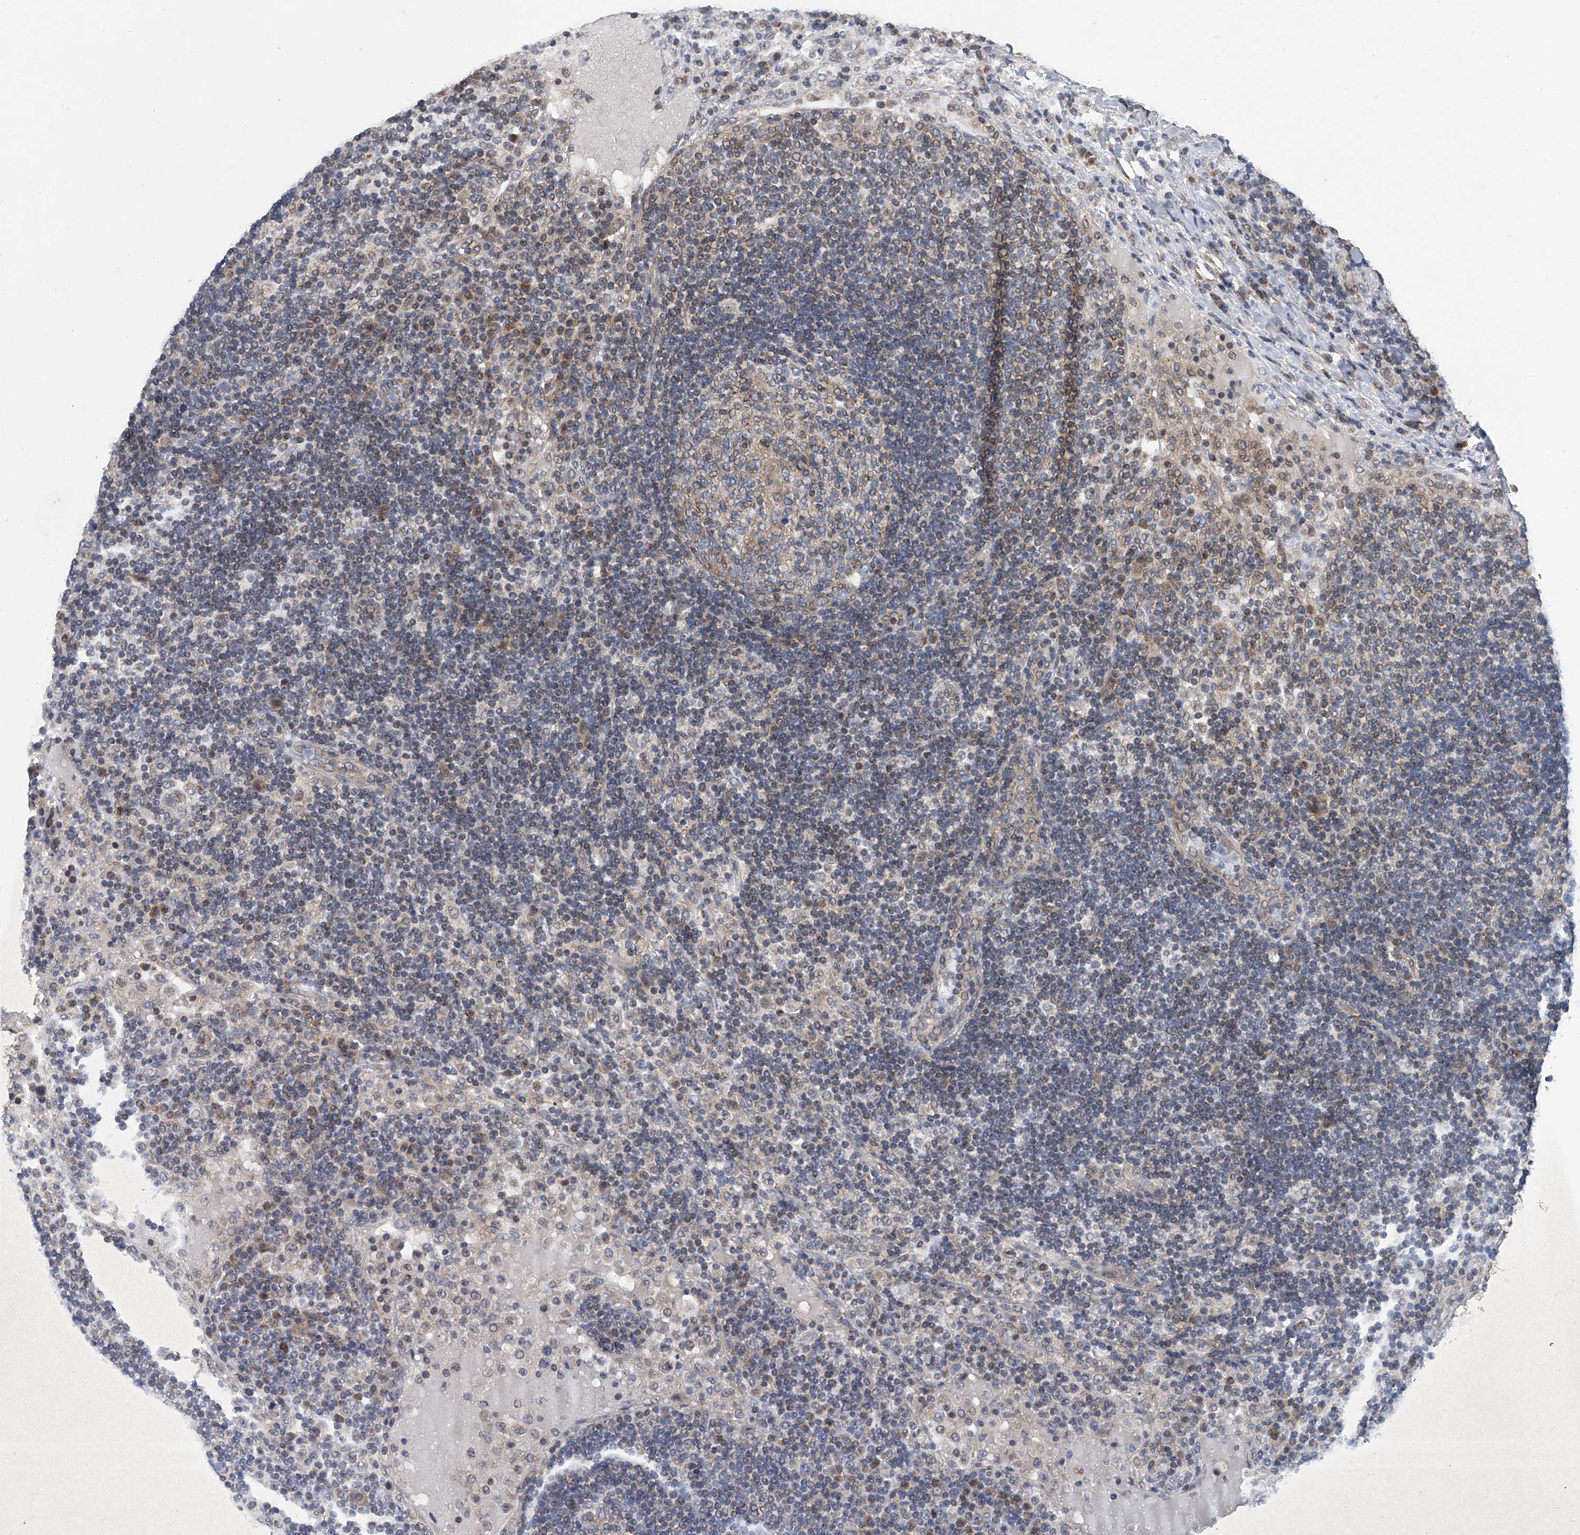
{"staining": {"intensity": "weak", "quantity": "<25%", "location": "cytoplasmic/membranous"}, "tissue": "lymph node", "cell_type": "Germinal center cells", "image_type": "normal", "snomed": [{"axis": "morphology", "description": "Normal tissue, NOS"}, {"axis": "topography", "description": "Lymph node"}], "caption": "IHC of normal lymph node demonstrates no expression in germinal center cells.", "gene": "BCKDHB", "patient": {"sex": "female", "age": 53}}